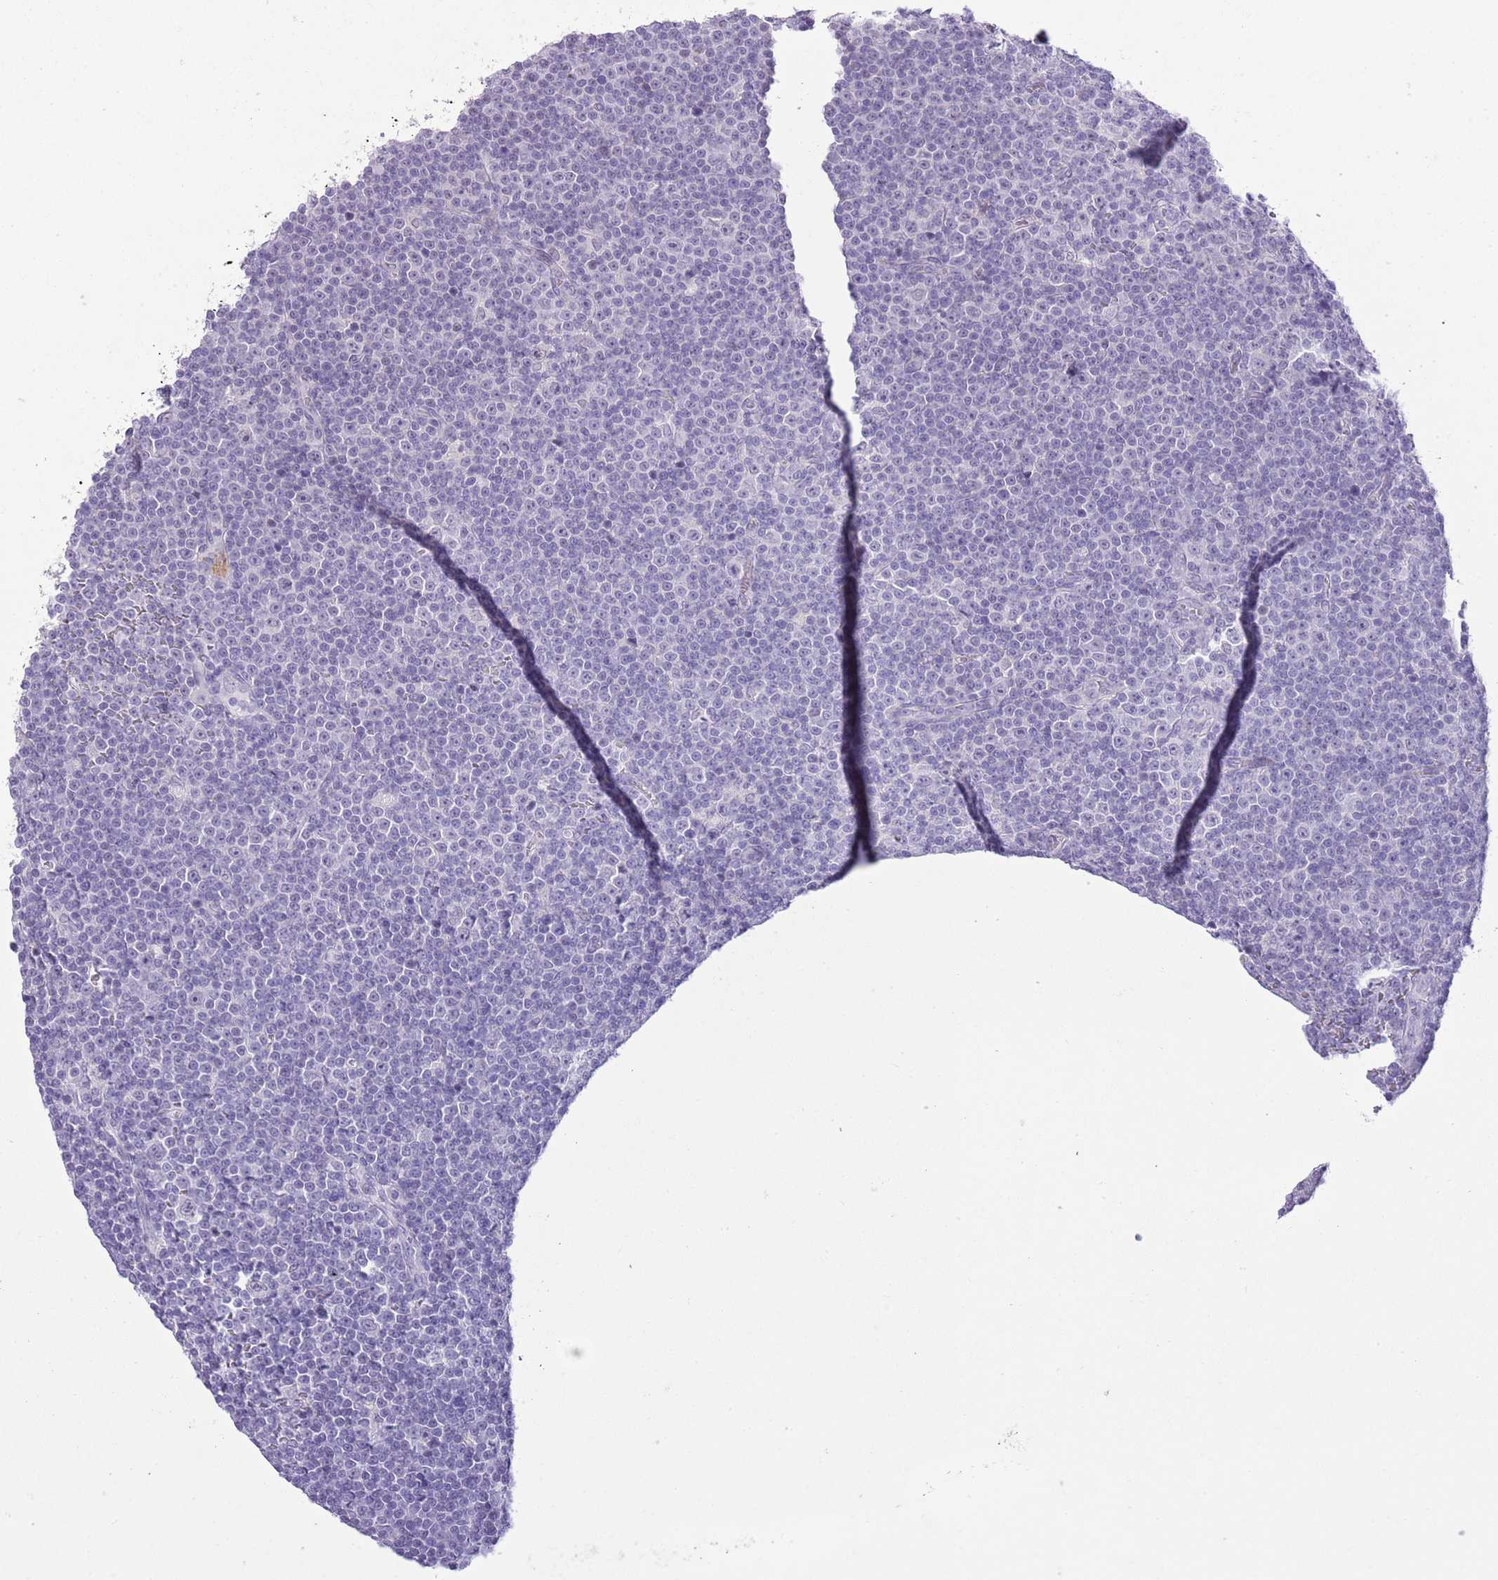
{"staining": {"intensity": "negative", "quantity": "none", "location": "none"}, "tissue": "lymphoma", "cell_type": "Tumor cells", "image_type": "cancer", "snomed": [{"axis": "morphology", "description": "Malignant lymphoma, non-Hodgkin's type, Low grade"}, {"axis": "topography", "description": "Lymph node"}], "caption": "An image of lymphoma stained for a protein shows no brown staining in tumor cells. The staining was performed using DAB (3,3'-diaminobenzidine) to visualize the protein expression in brown, while the nuclei were stained in blue with hematoxylin (Magnification: 20x).", "gene": "MIDN", "patient": {"sex": "female", "age": 67}}